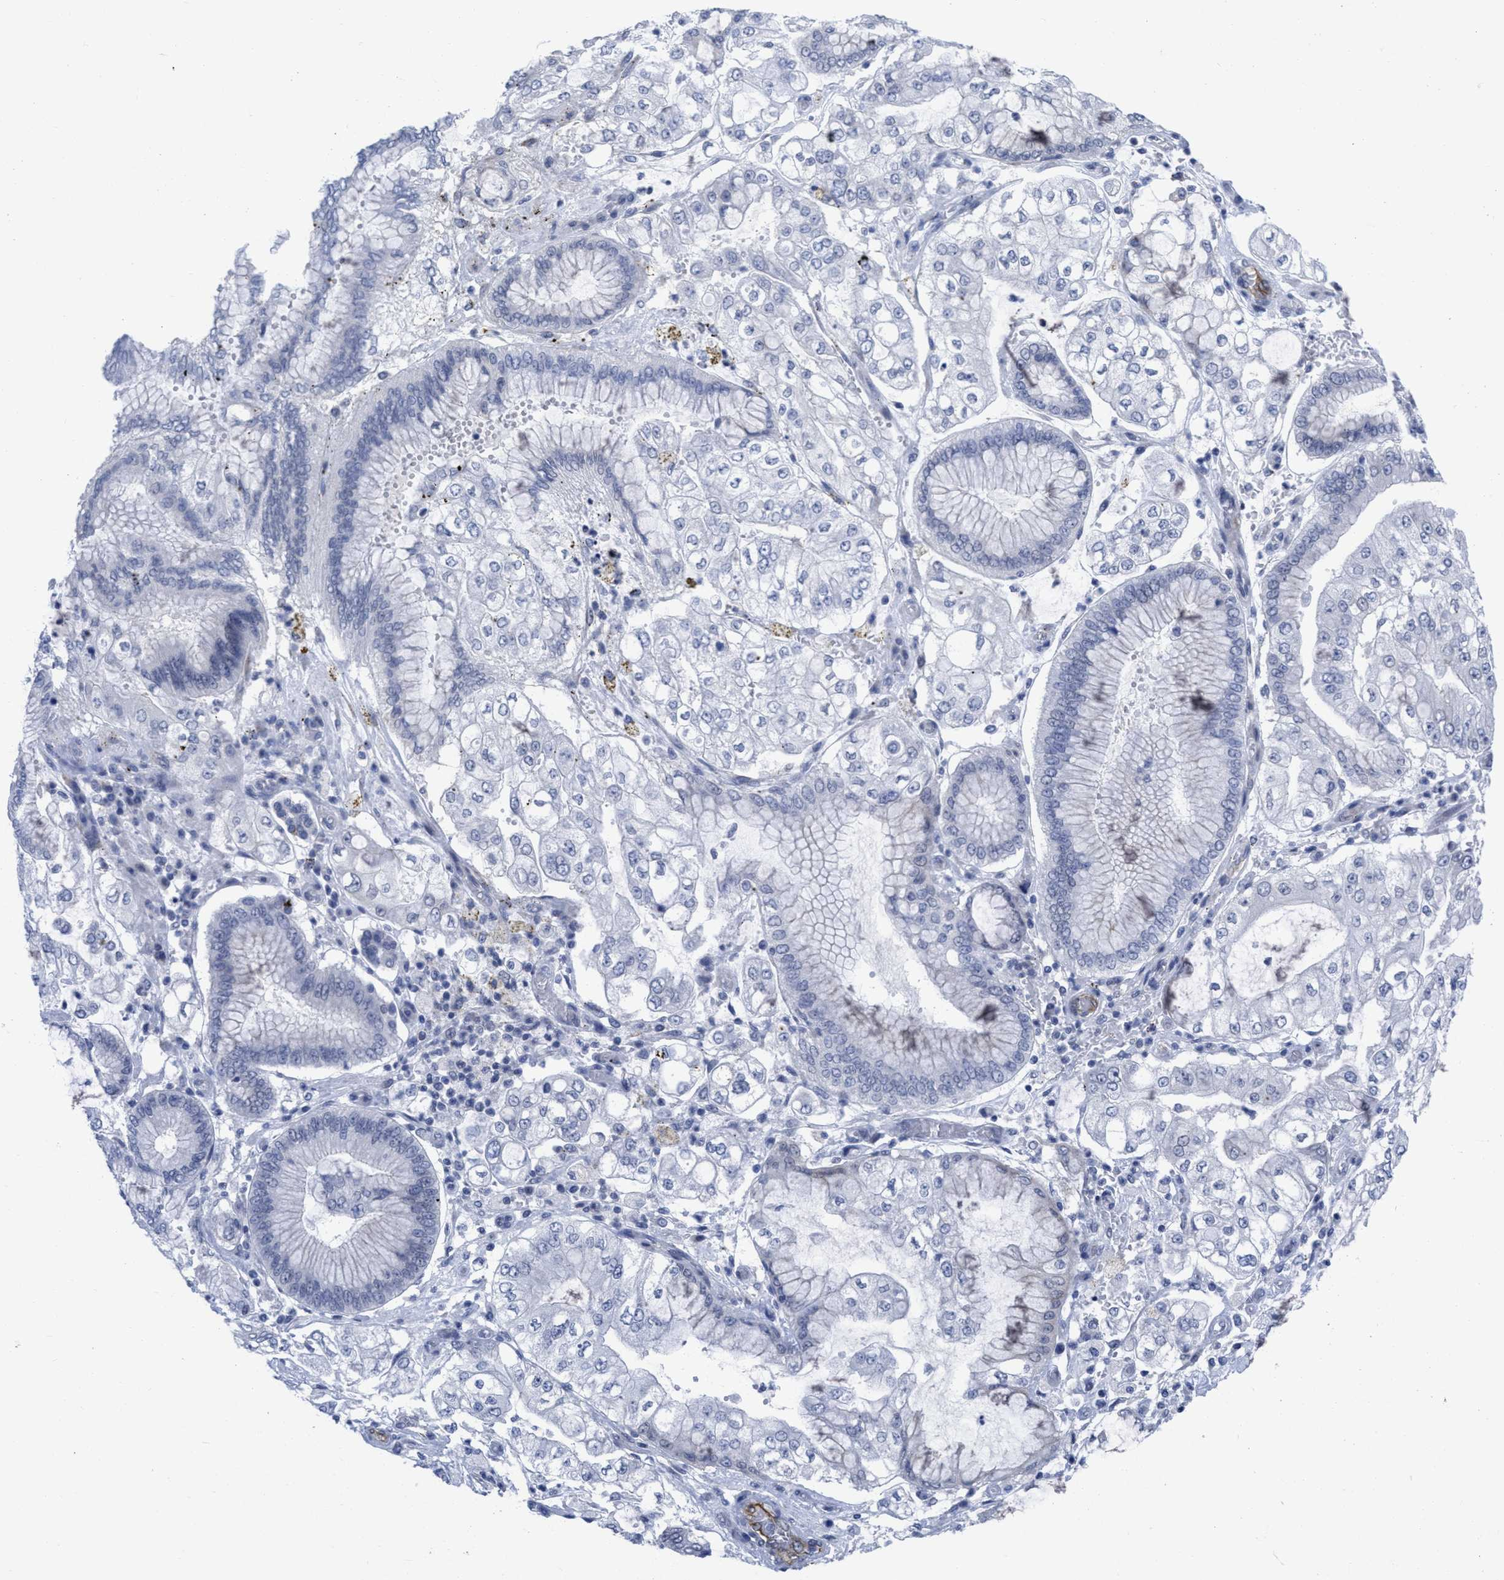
{"staining": {"intensity": "negative", "quantity": "none", "location": "none"}, "tissue": "stomach cancer", "cell_type": "Tumor cells", "image_type": "cancer", "snomed": [{"axis": "morphology", "description": "Adenocarcinoma, NOS"}, {"axis": "topography", "description": "Stomach"}], "caption": "Tumor cells are negative for protein expression in human stomach adenocarcinoma.", "gene": "ACKR1", "patient": {"sex": "male", "age": 76}}